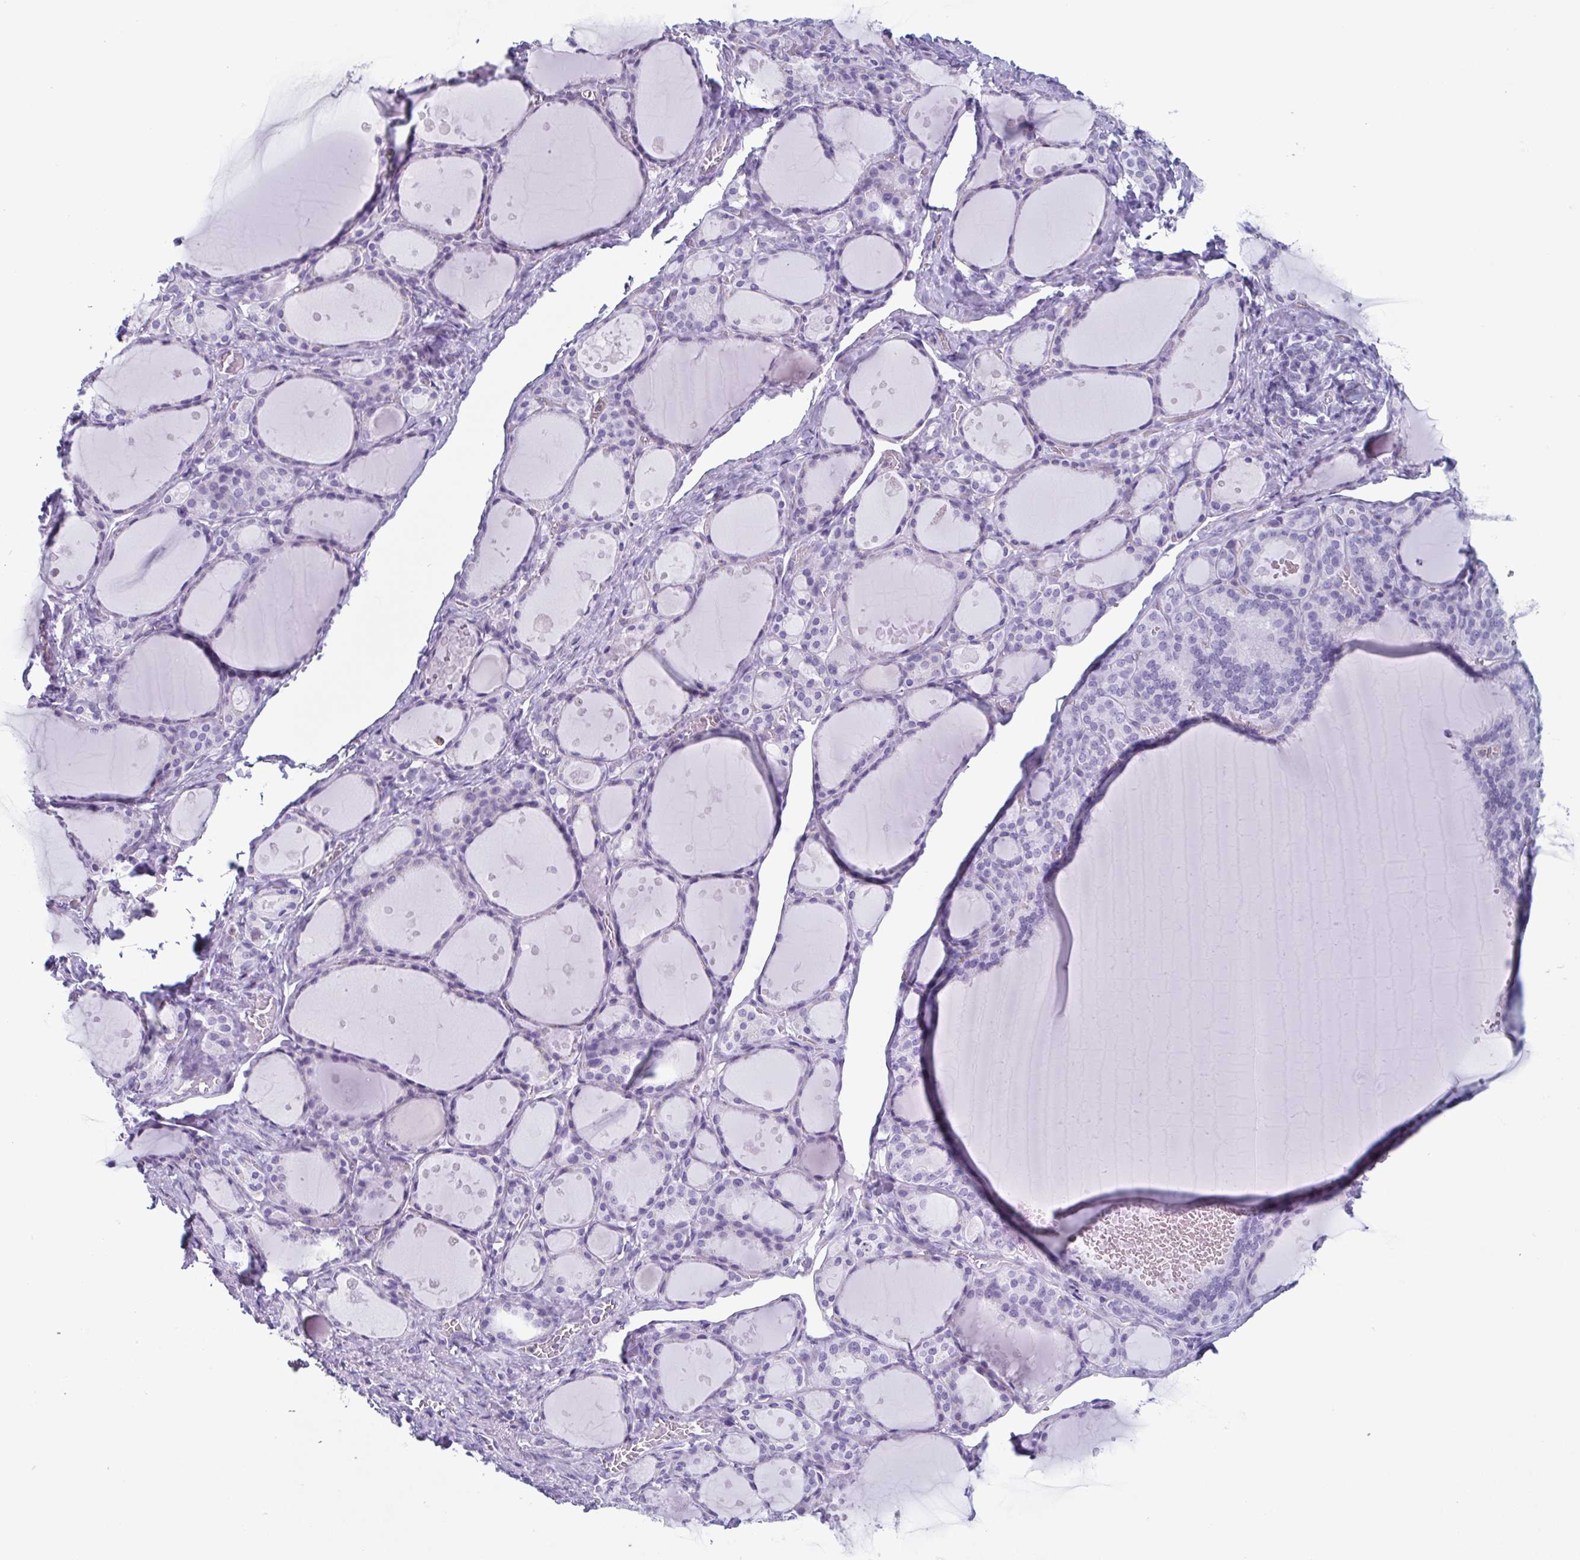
{"staining": {"intensity": "negative", "quantity": "none", "location": "none"}, "tissue": "thyroid gland", "cell_type": "Glandular cells", "image_type": "normal", "snomed": [{"axis": "morphology", "description": "Normal tissue, NOS"}, {"axis": "topography", "description": "Thyroid gland"}], "caption": "High power microscopy histopathology image of an IHC image of benign thyroid gland, revealing no significant staining in glandular cells. (Stains: DAB IHC with hematoxylin counter stain, Microscopy: brightfield microscopy at high magnification).", "gene": "BPI", "patient": {"sex": "male", "age": 68}}